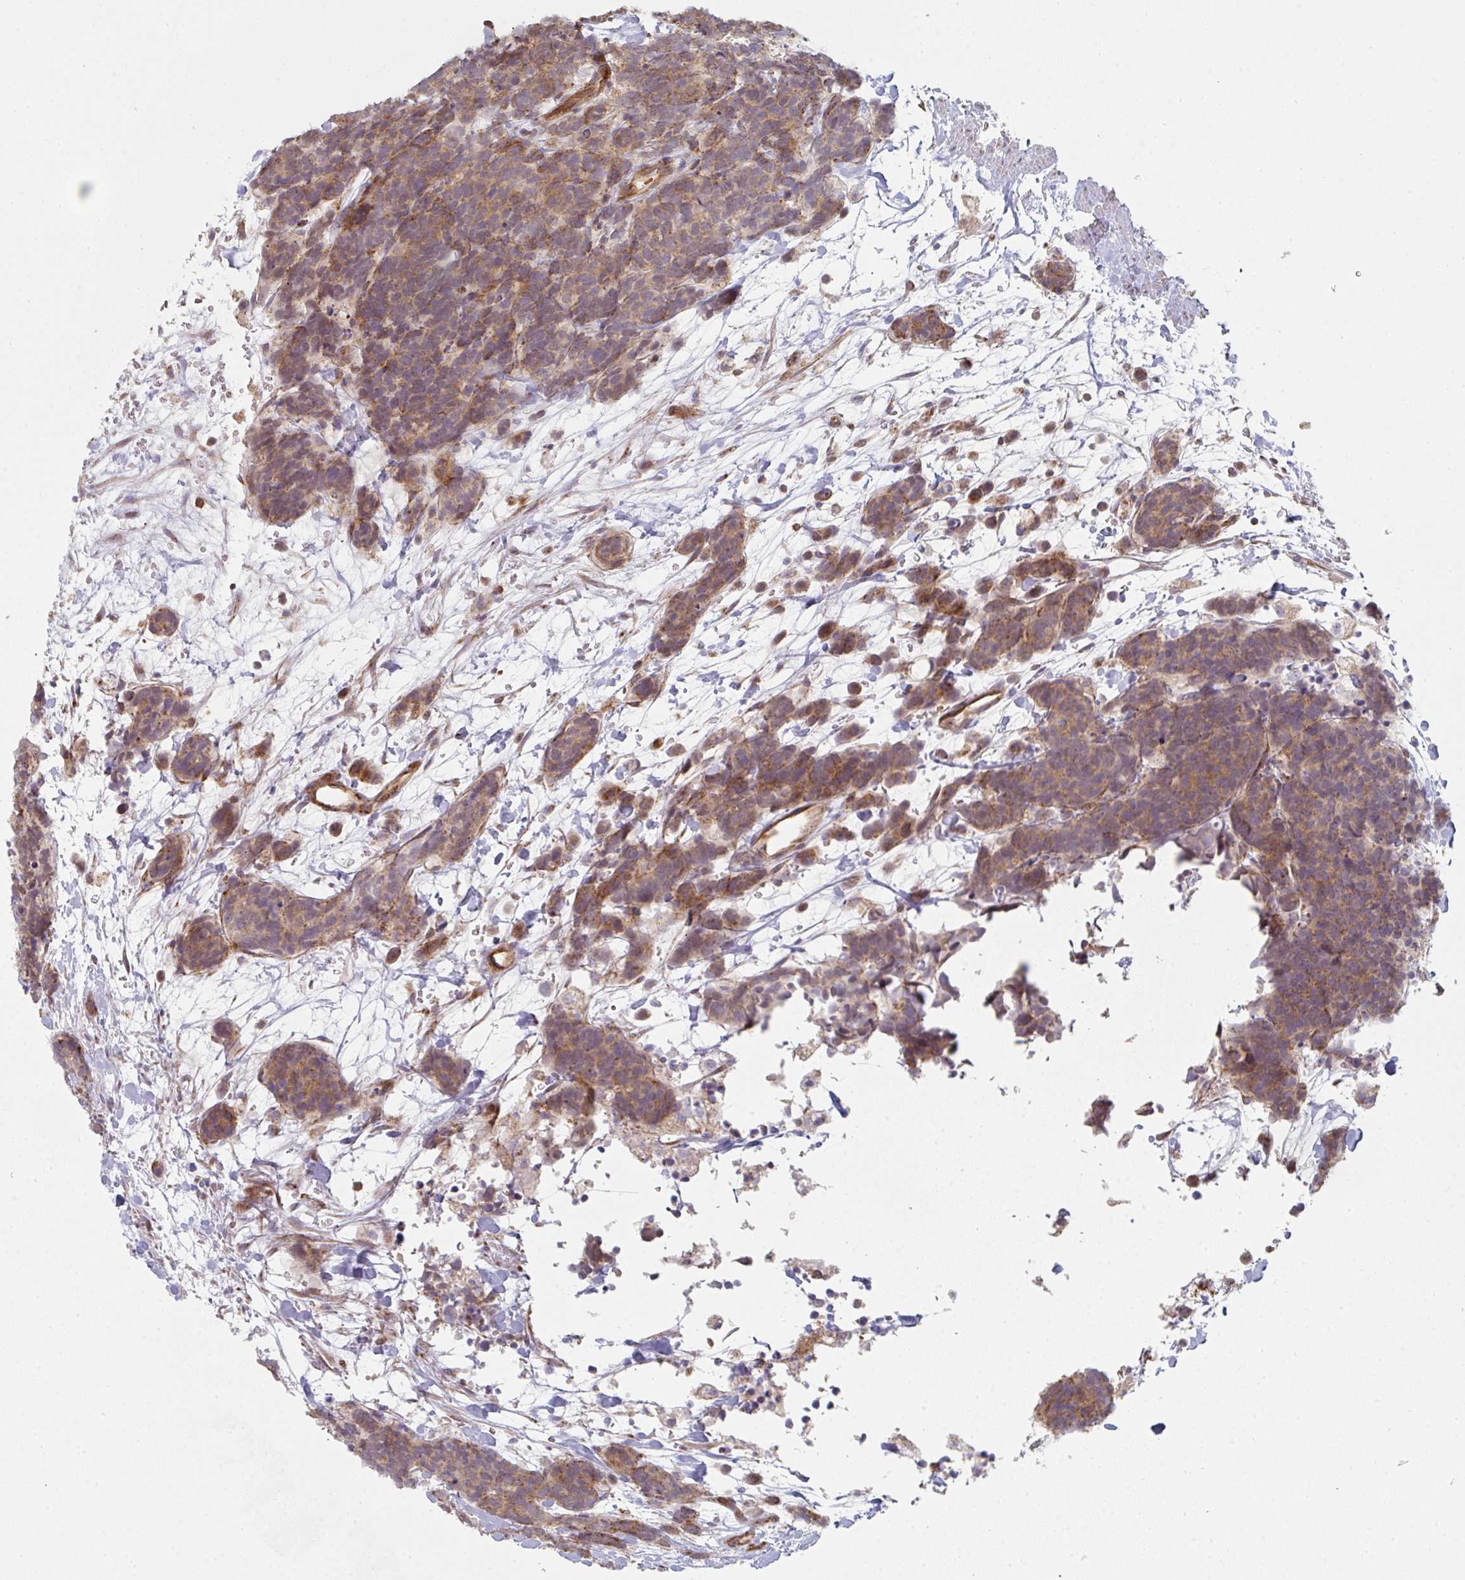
{"staining": {"intensity": "moderate", "quantity": ">75%", "location": "cytoplasmic/membranous"}, "tissue": "carcinoid", "cell_type": "Tumor cells", "image_type": "cancer", "snomed": [{"axis": "morphology", "description": "Carcinoma, NOS"}, {"axis": "morphology", "description": "Carcinoid, malignant, NOS"}, {"axis": "topography", "description": "Prostate"}], "caption": "Malignant carcinoid tissue exhibits moderate cytoplasmic/membranous expression in approximately >75% of tumor cells", "gene": "ZNF526", "patient": {"sex": "male", "age": 57}}